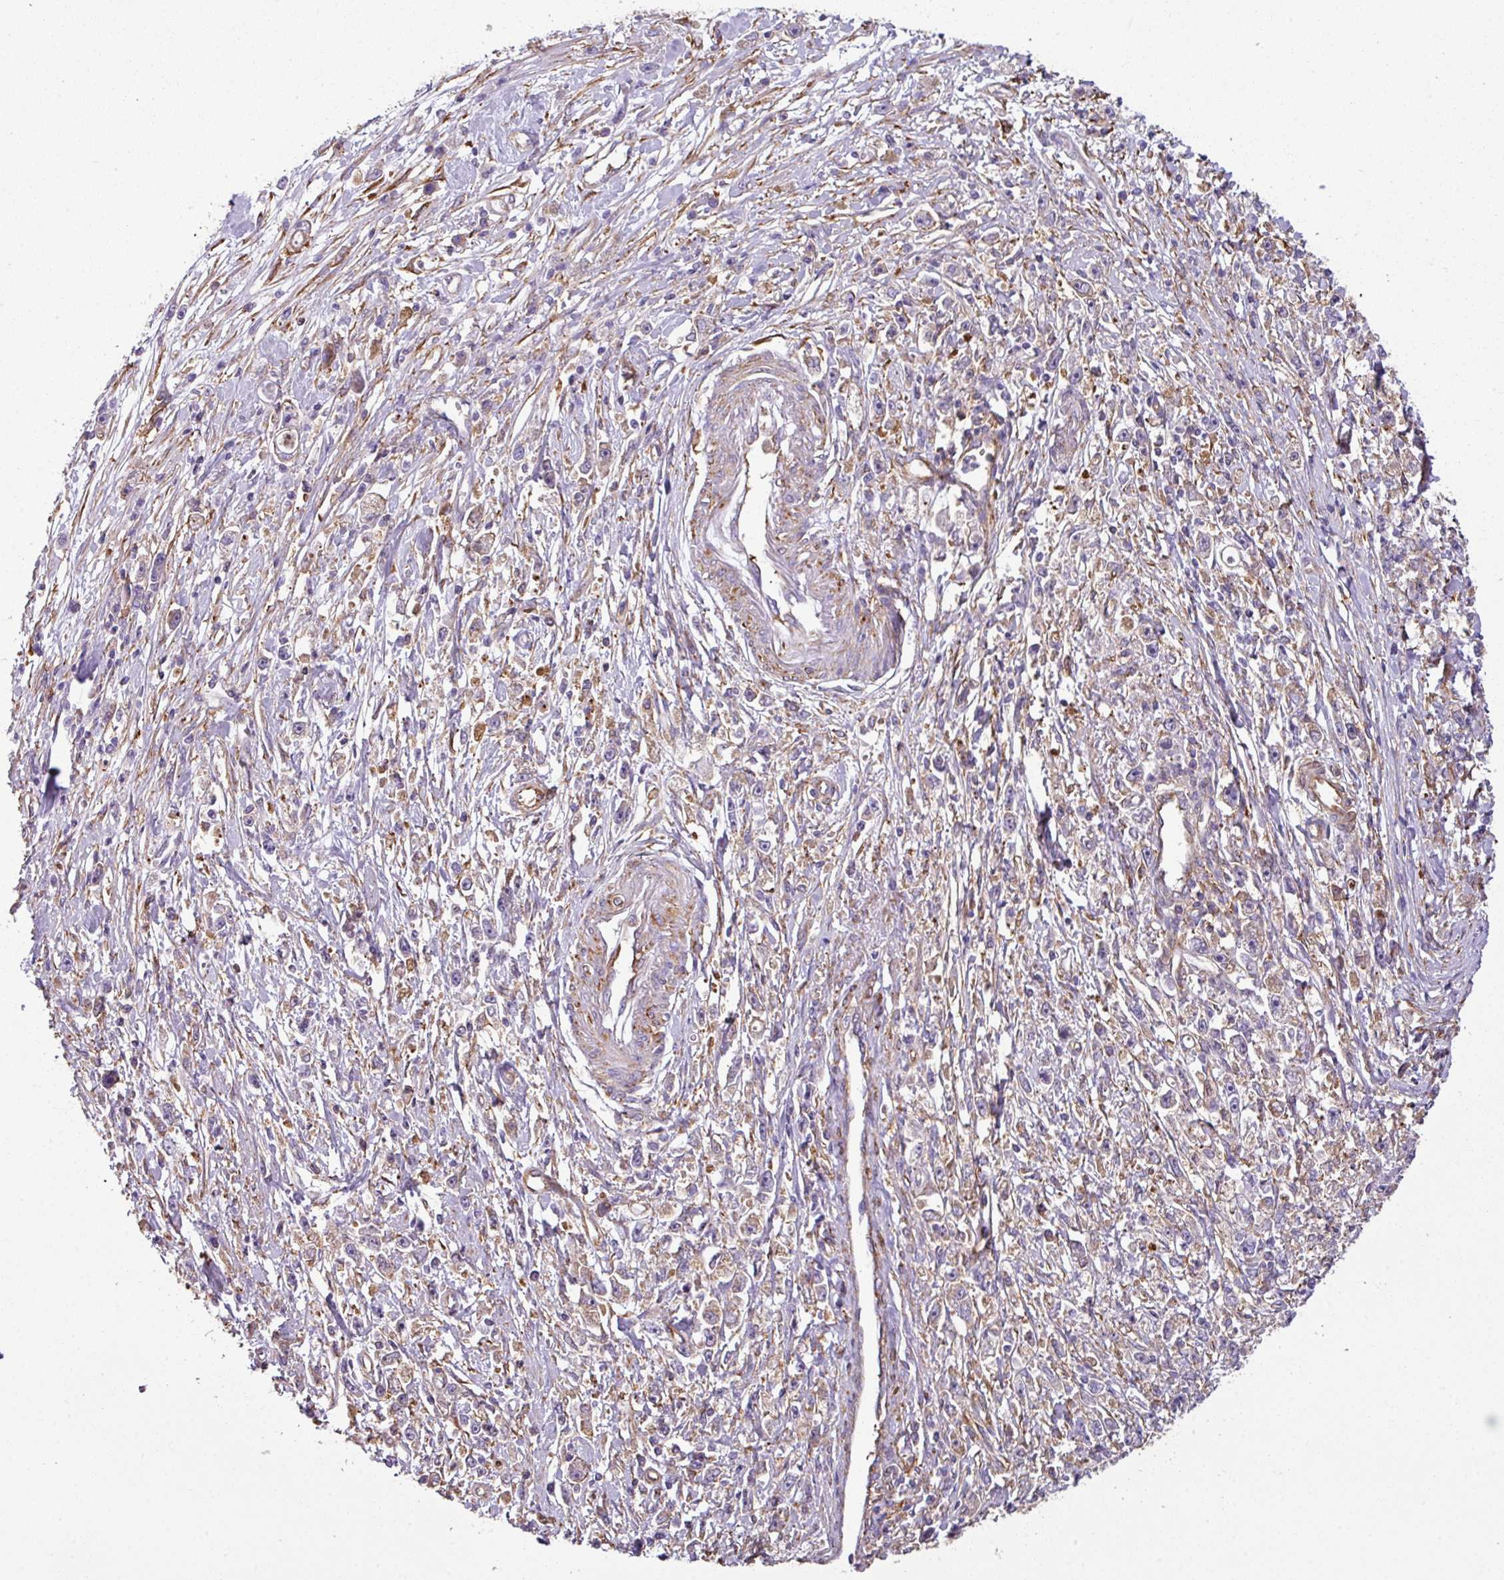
{"staining": {"intensity": "weak", "quantity": "25%-75%", "location": "cytoplasmic/membranous"}, "tissue": "stomach cancer", "cell_type": "Tumor cells", "image_type": "cancer", "snomed": [{"axis": "morphology", "description": "Adenocarcinoma, NOS"}, {"axis": "topography", "description": "Stomach"}], "caption": "This is a micrograph of immunohistochemistry (IHC) staining of adenocarcinoma (stomach), which shows weak expression in the cytoplasmic/membranous of tumor cells.", "gene": "XNDC1N", "patient": {"sex": "female", "age": 59}}